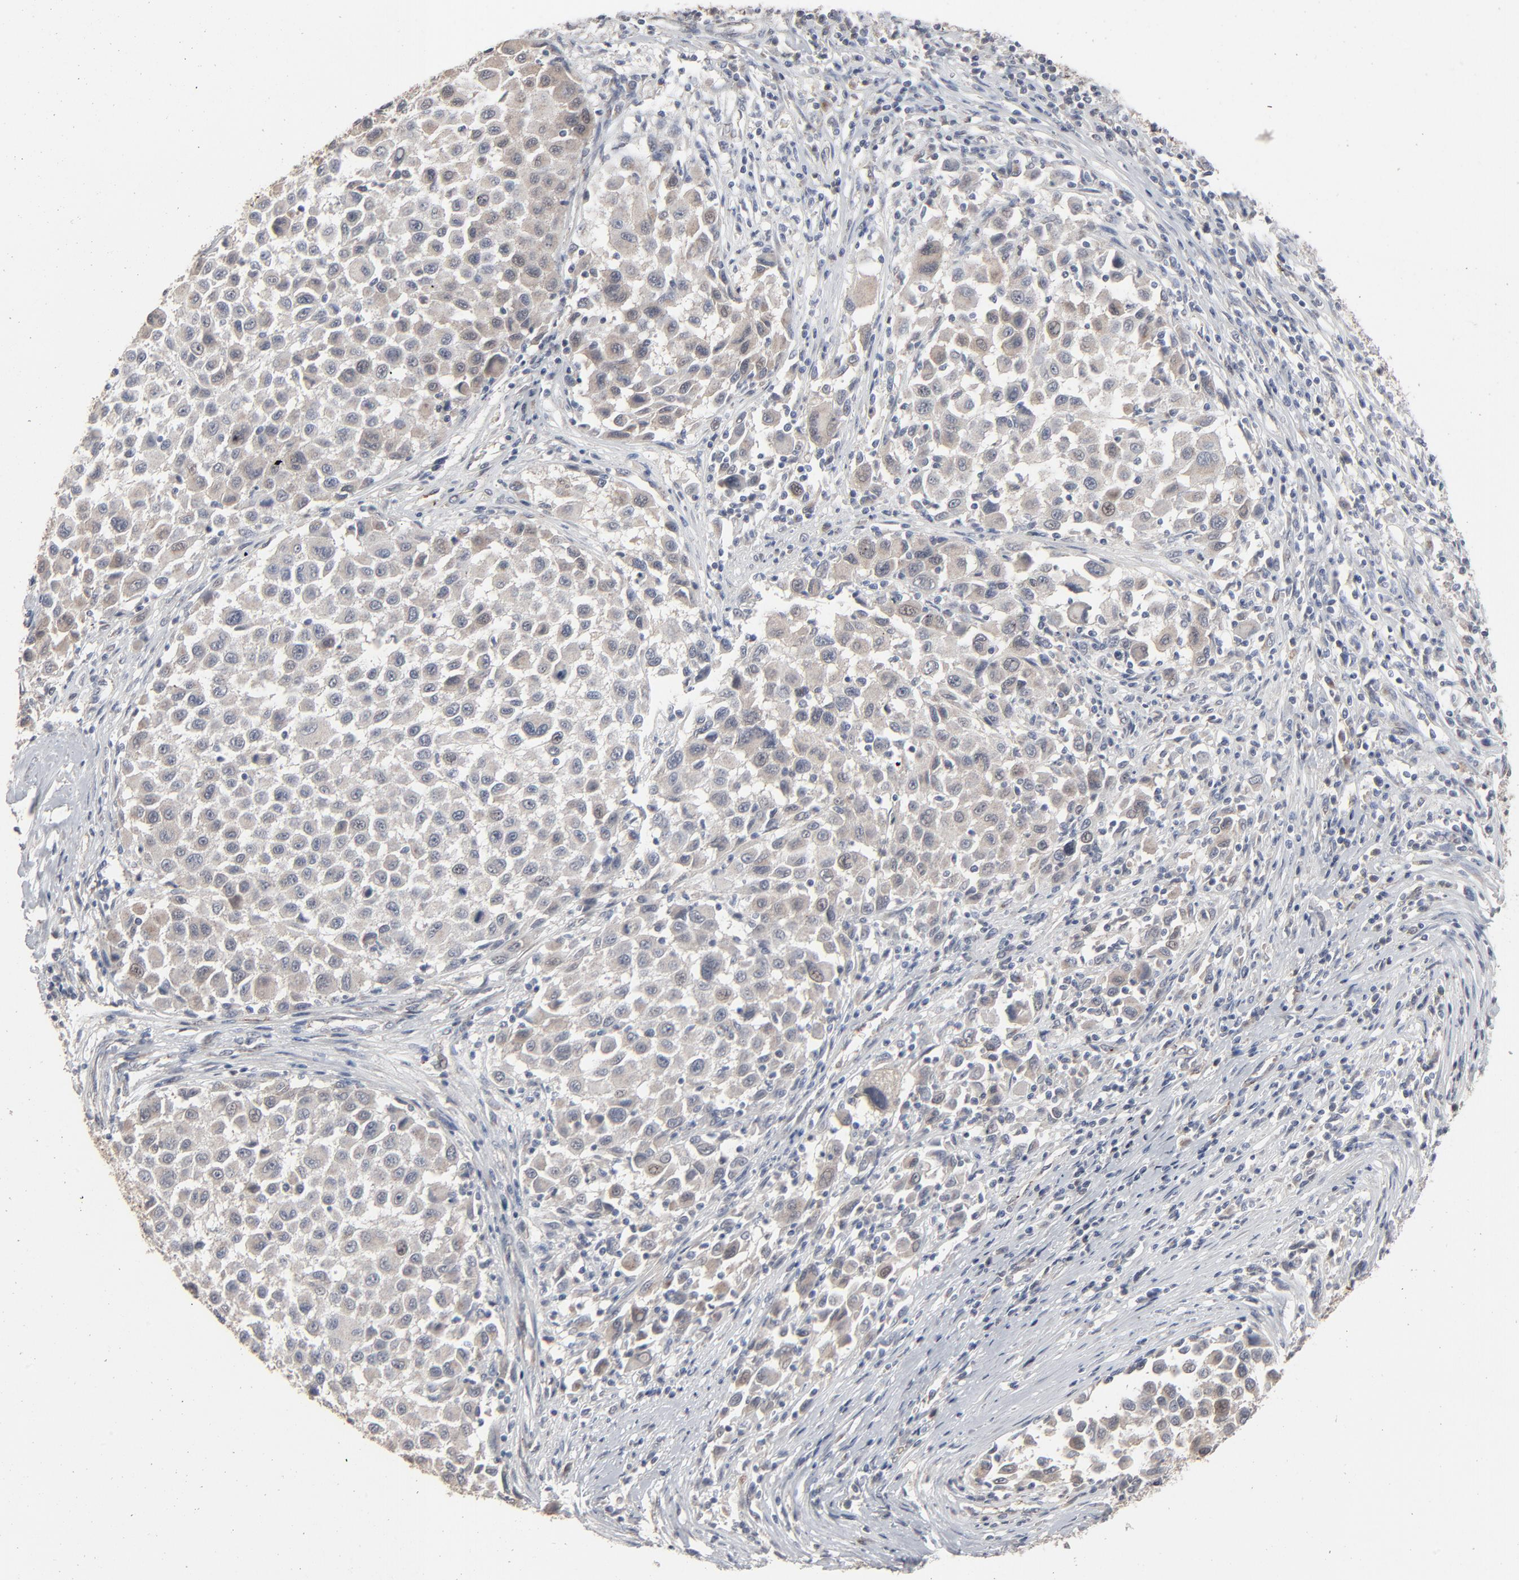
{"staining": {"intensity": "weak", "quantity": "25%-75%", "location": "cytoplasmic/membranous"}, "tissue": "melanoma", "cell_type": "Tumor cells", "image_type": "cancer", "snomed": [{"axis": "morphology", "description": "Malignant melanoma, Metastatic site"}, {"axis": "topography", "description": "Lymph node"}], "caption": "Immunohistochemical staining of melanoma shows weak cytoplasmic/membranous protein staining in about 25%-75% of tumor cells. (Brightfield microscopy of DAB IHC at high magnification).", "gene": "JAM3", "patient": {"sex": "male", "age": 61}}